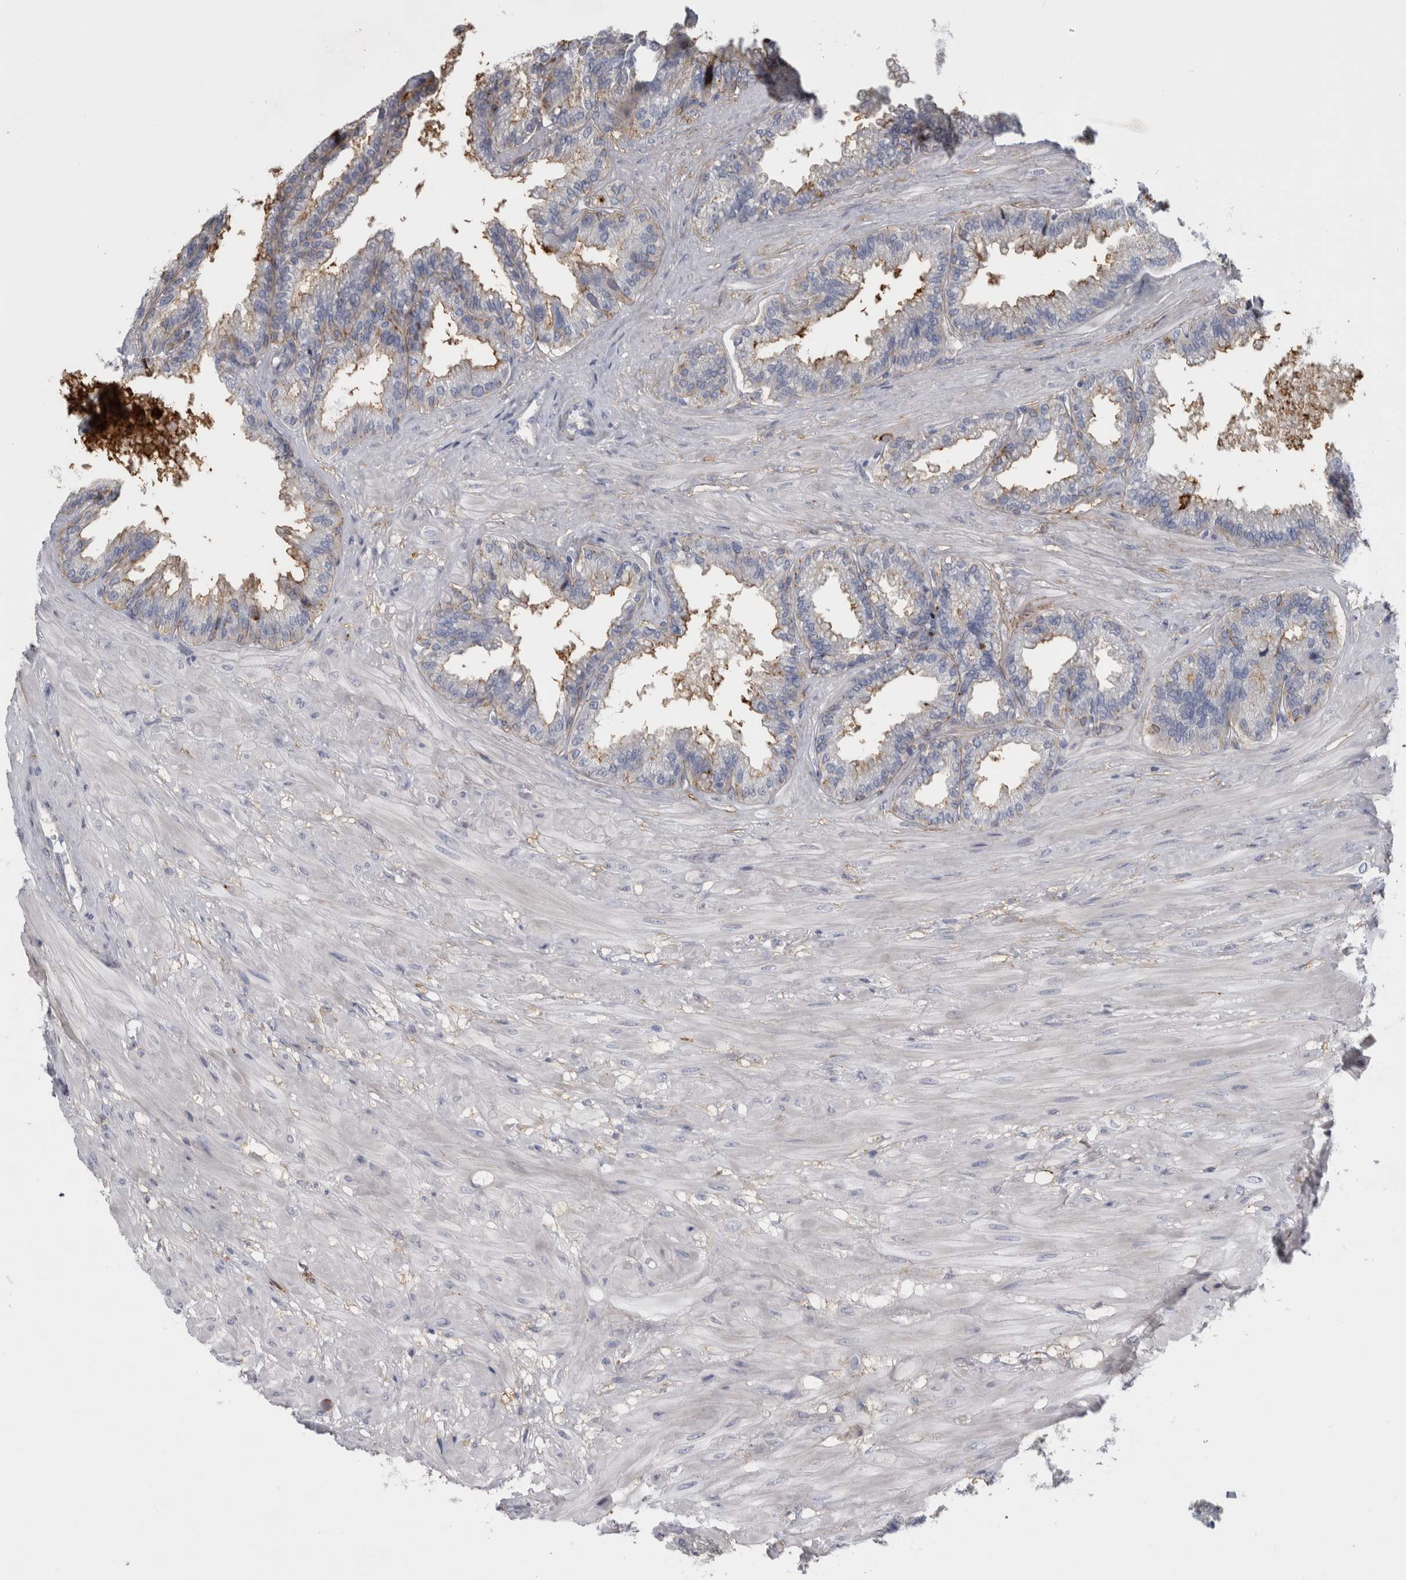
{"staining": {"intensity": "moderate", "quantity": "25%-75%", "location": "cytoplasmic/membranous"}, "tissue": "seminal vesicle", "cell_type": "Glandular cells", "image_type": "normal", "snomed": [{"axis": "morphology", "description": "Normal tissue, NOS"}, {"axis": "topography", "description": "Seminal veicle"}], "caption": "This histopathology image shows immunohistochemistry staining of benign human seminal vesicle, with medium moderate cytoplasmic/membranous staining in about 25%-75% of glandular cells.", "gene": "DNAJC24", "patient": {"sex": "male", "age": 46}}